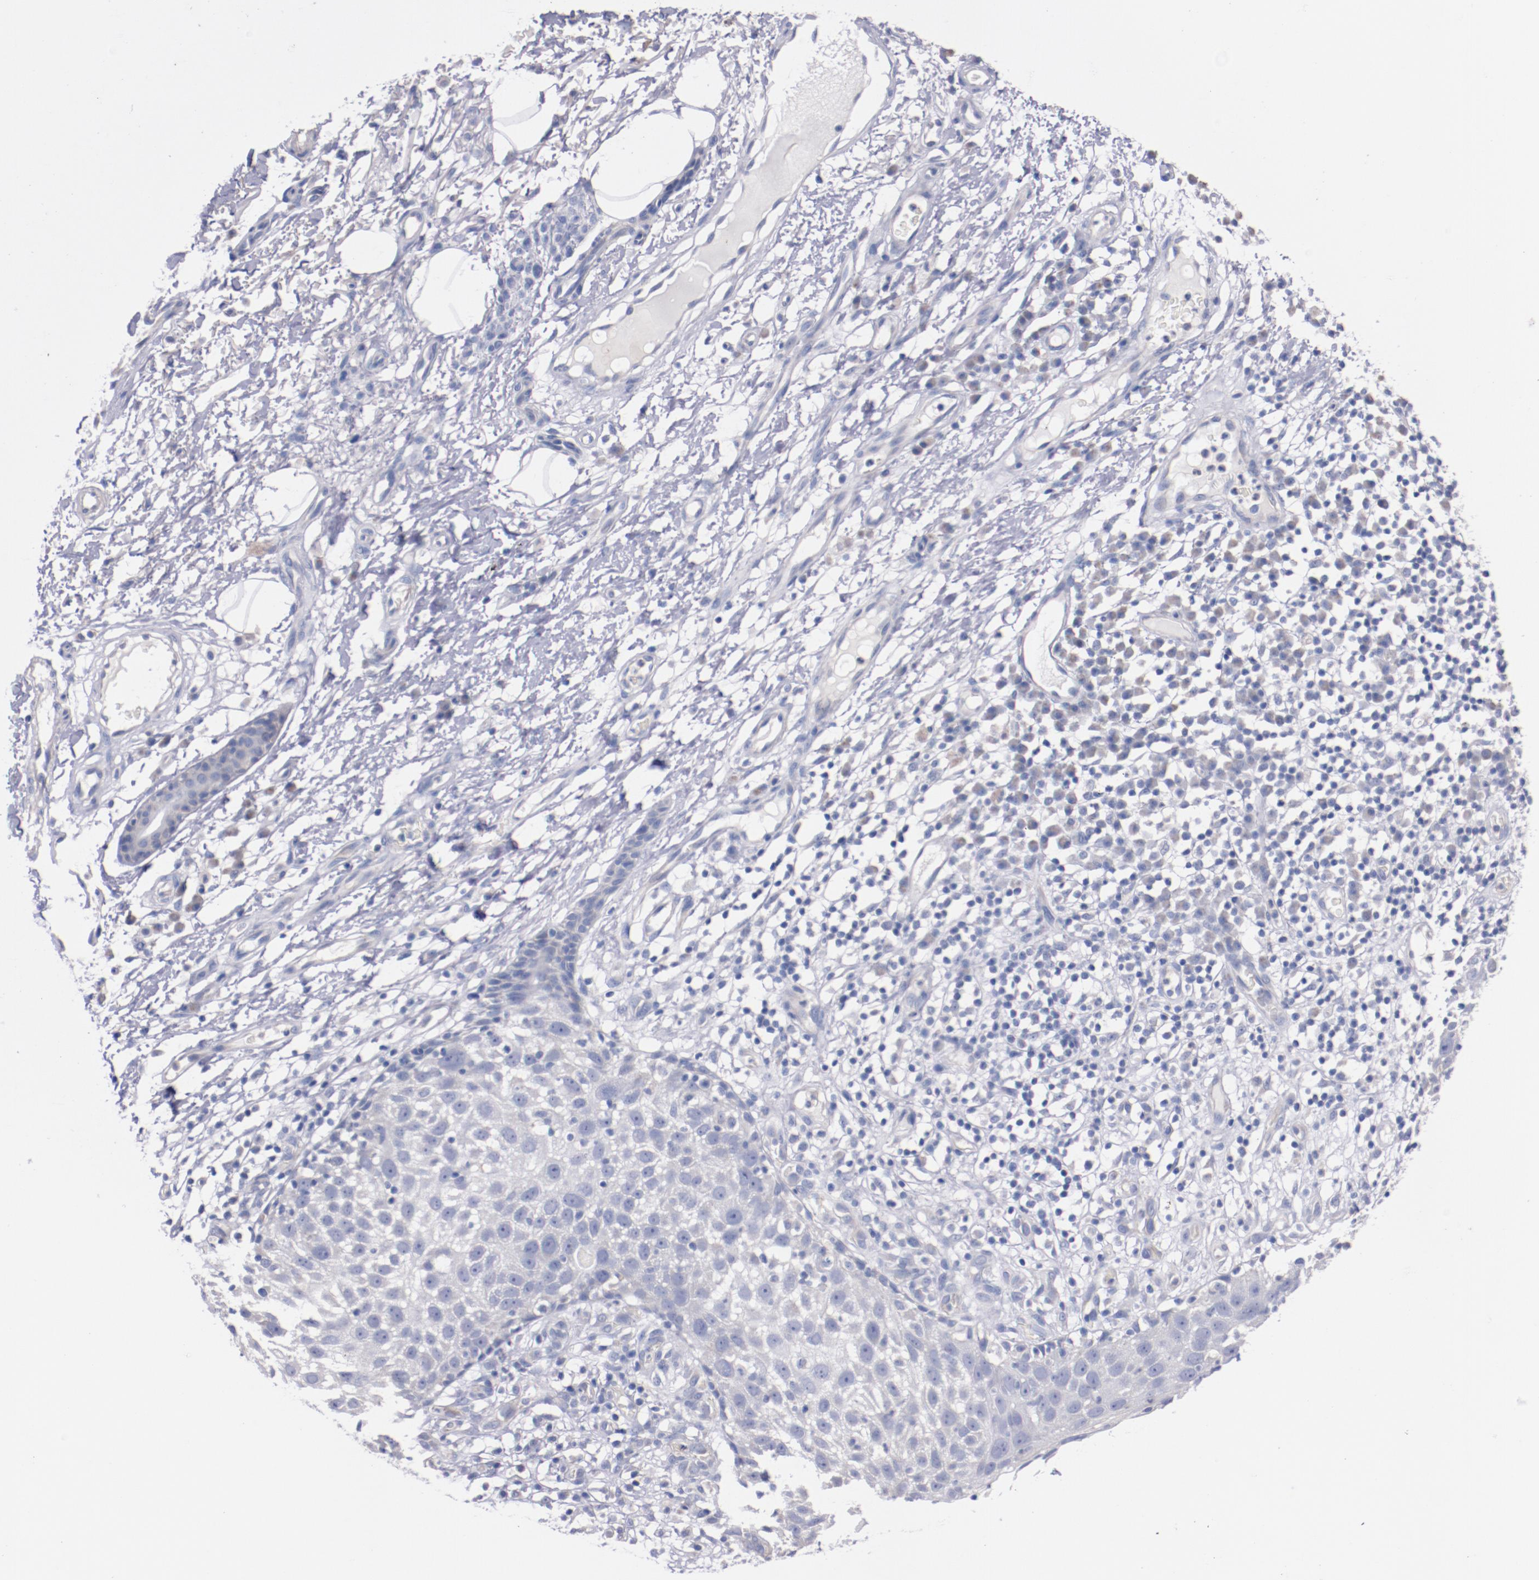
{"staining": {"intensity": "negative", "quantity": "none", "location": "none"}, "tissue": "skin cancer", "cell_type": "Tumor cells", "image_type": "cancer", "snomed": [{"axis": "morphology", "description": "Squamous cell carcinoma, NOS"}, {"axis": "topography", "description": "Skin"}], "caption": "This is a histopathology image of immunohistochemistry staining of skin cancer (squamous cell carcinoma), which shows no expression in tumor cells.", "gene": "CNTNAP2", "patient": {"sex": "male", "age": 87}}